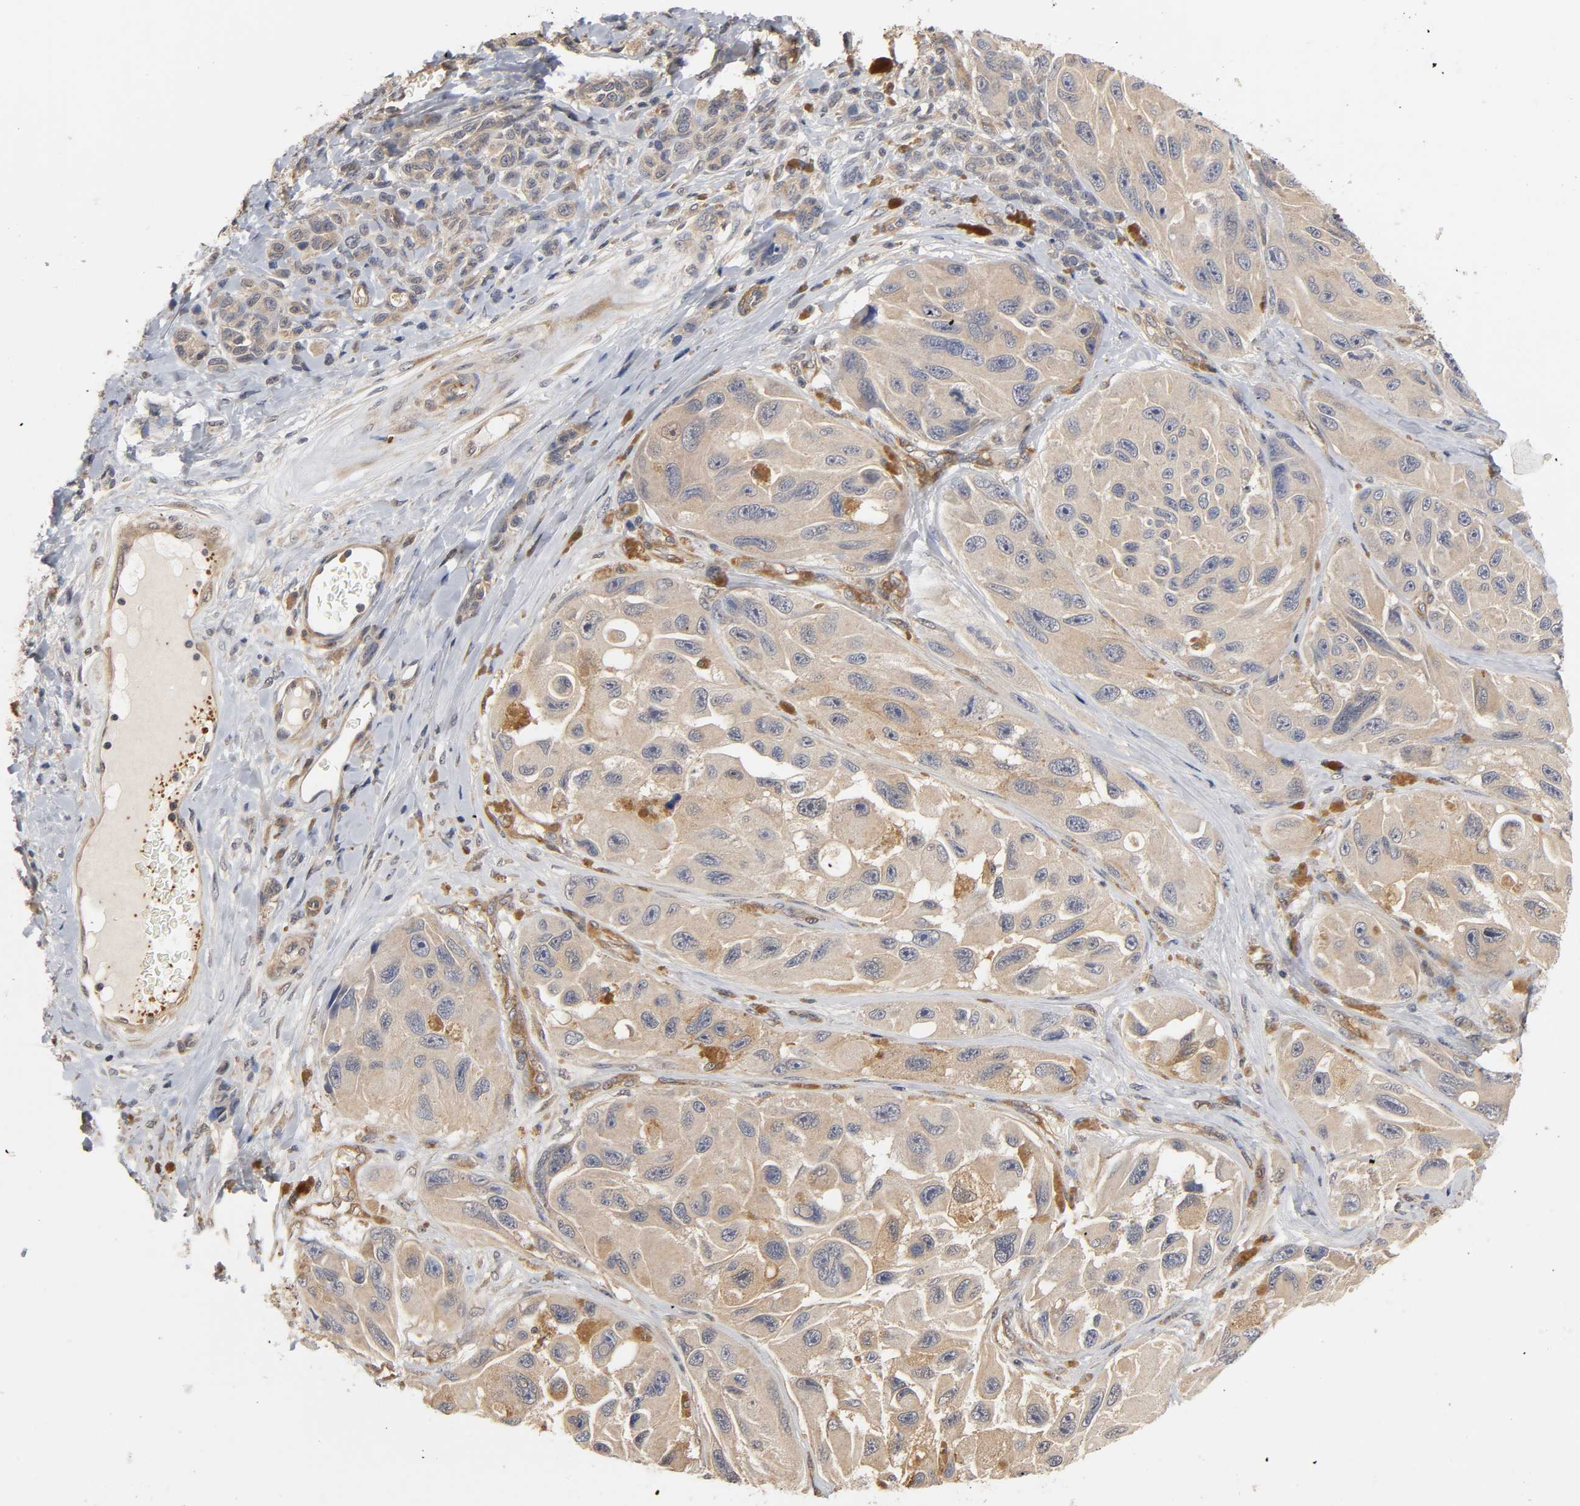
{"staining": {"intensity": "weak", "quantity": ">75%", "location": "cytoplasmic/membranous"}, "tissue": "melanoma", "cell_type": "Tumor cells", "image_type": "cancer", "snomed": [{"axis": "morphology", "description": "Malignant melanoma, NOS"}, {"axis": "topography", "description": "Skin"}], "caption": "Immunohistochemistry staining of malignant melanoma, which reveals low levels of weak cytoplasmic/membranous expression in about >75% of tumor cells indicating weak cytoplasmic/membranous protein staining. The staining was performed using DAB (3,3'-diaminobenzidine) (brown) for protein detection and nuclei were counterstained in hematoxylin (blue).", "gene": "PDE5A", "patient": {"sex": "female", "age": 73}}